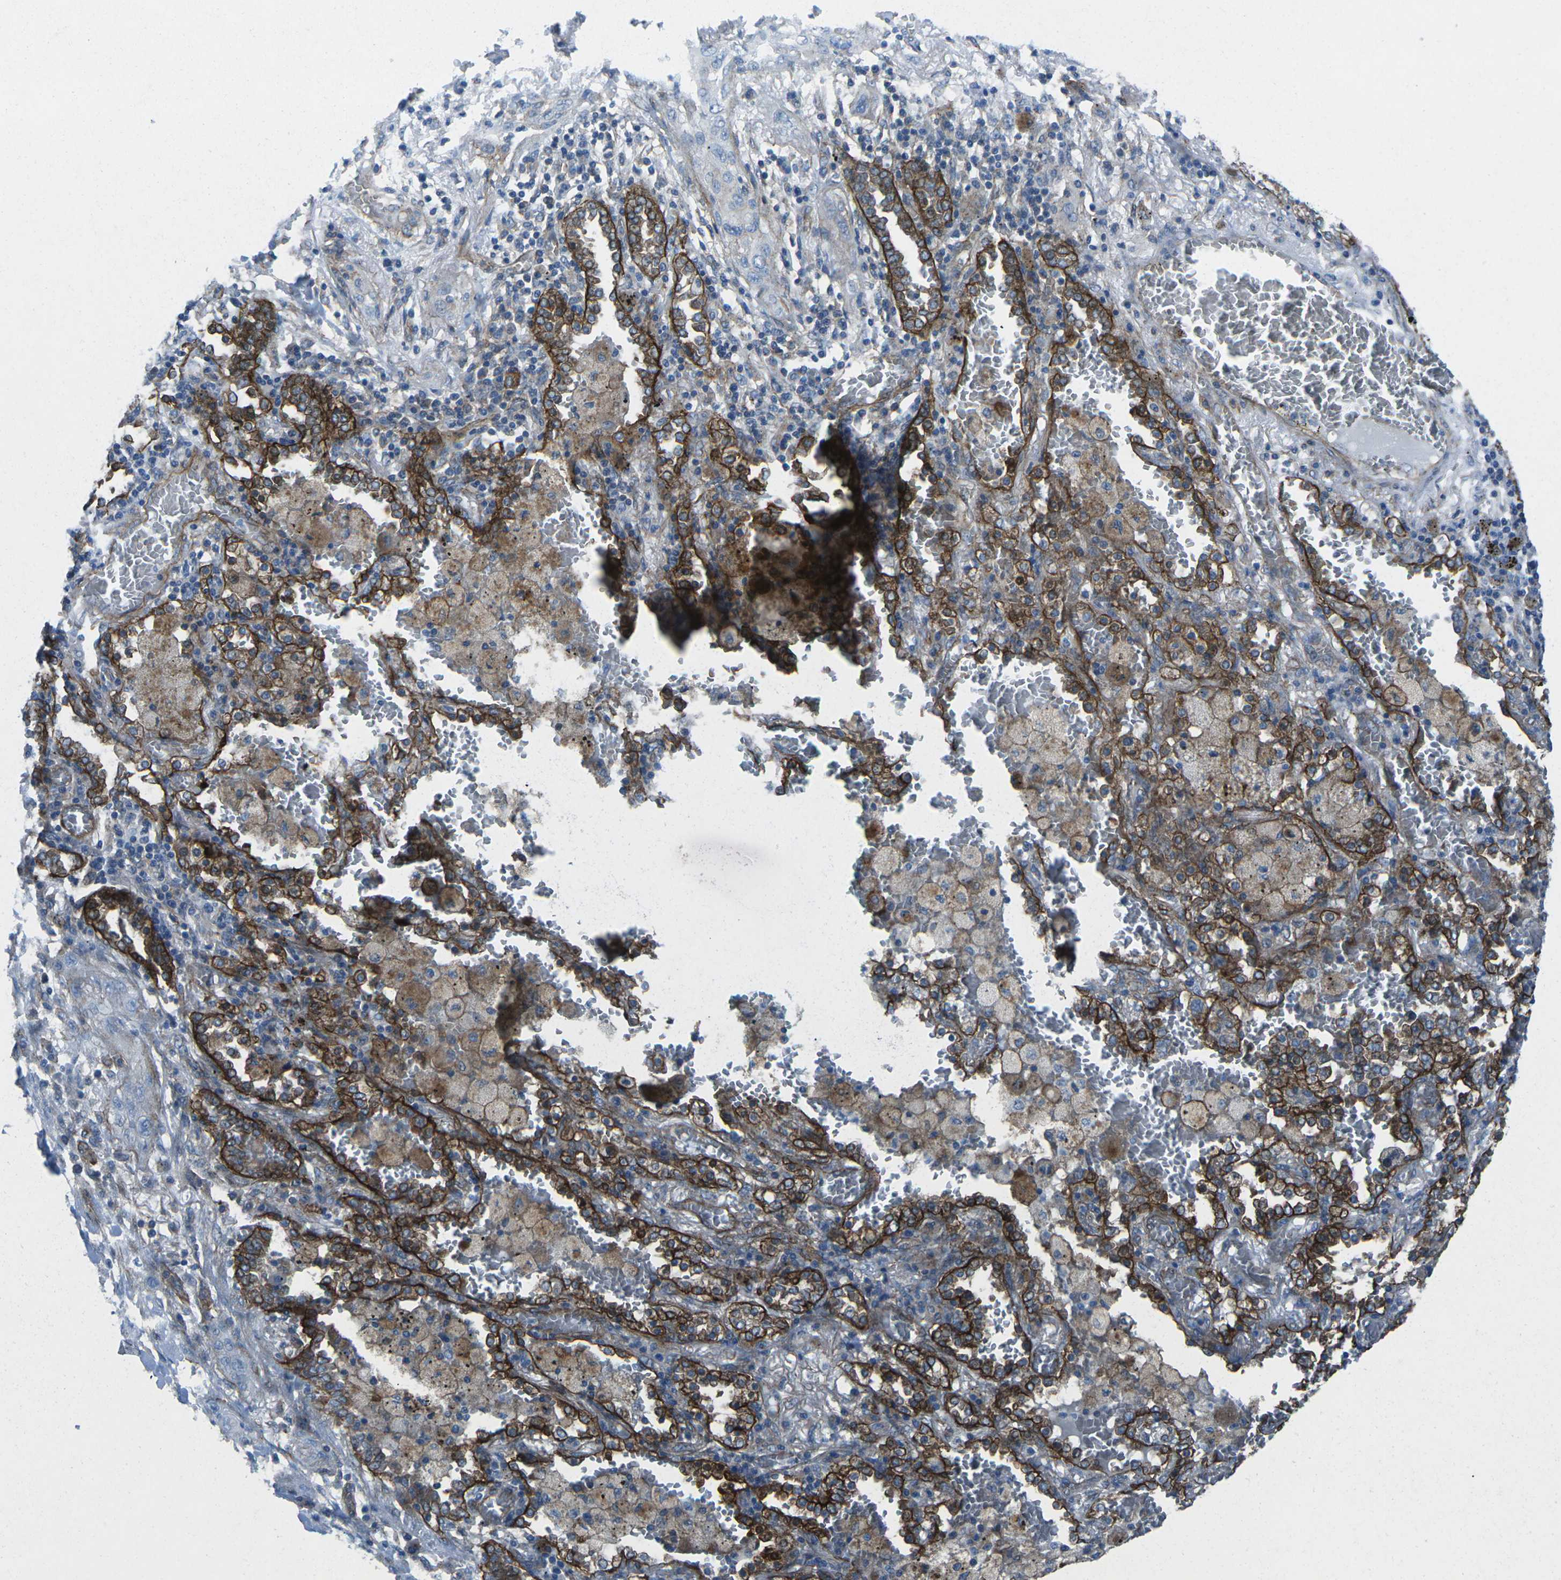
{"staining": {"intensity": "weak", "quantity": "<25%", "location": "cytoplasmic/membranous"}, "tissue": "lung cancer", "cell_type": "Tumor cells", "image_type": "cancer", "snomed": [{"axis": "morphology", "description": "Squamous cell carcinoma, NOS"}, {"axis": "topography", "description": "Lung"}], "caption": "Tumor cells show no significant protein staining in squamous cell carcinoma (lung).", "gene": "UTRN", "patient": {"sex": "female", "age": 47}}